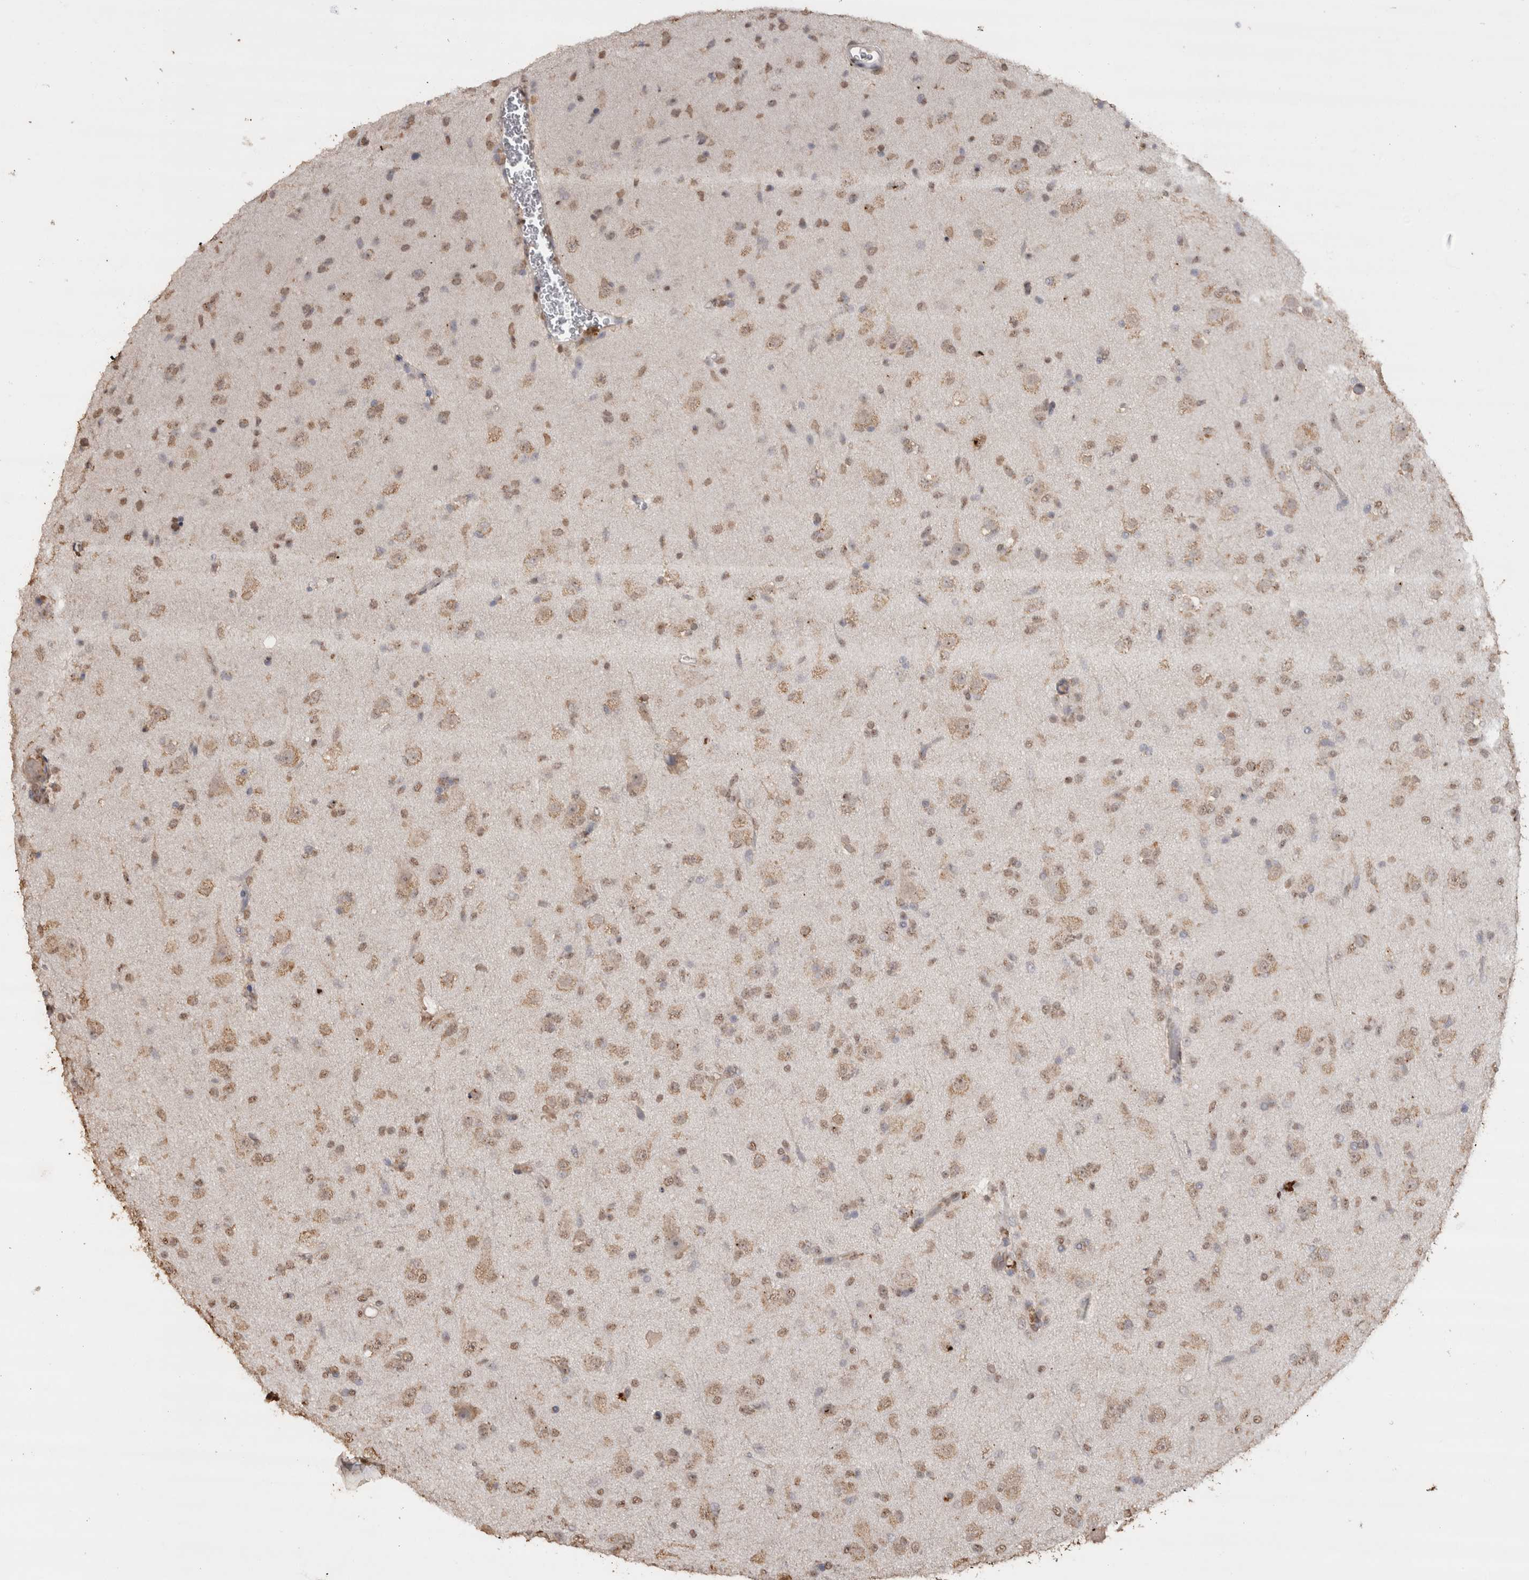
{"staining": {"intensity": "weak", "quantity": ">75%", "location": "nuclear"}, "tissue": "glioma", "cell_type": "Tumor cells", "image_type": "cancer", "snomed": [{"axis": "morphology", "description": "Glioma, malignant, Low grade"}, {"axis": "topography", "description": "Brain"}], "caption": "This is a micrograph of immunohistochemistry staining of glioma, which shows weak expression in the nuclear of tumor cells.", "gene": "CRELD2", "patient": {"sex": "male", "age": 65}}